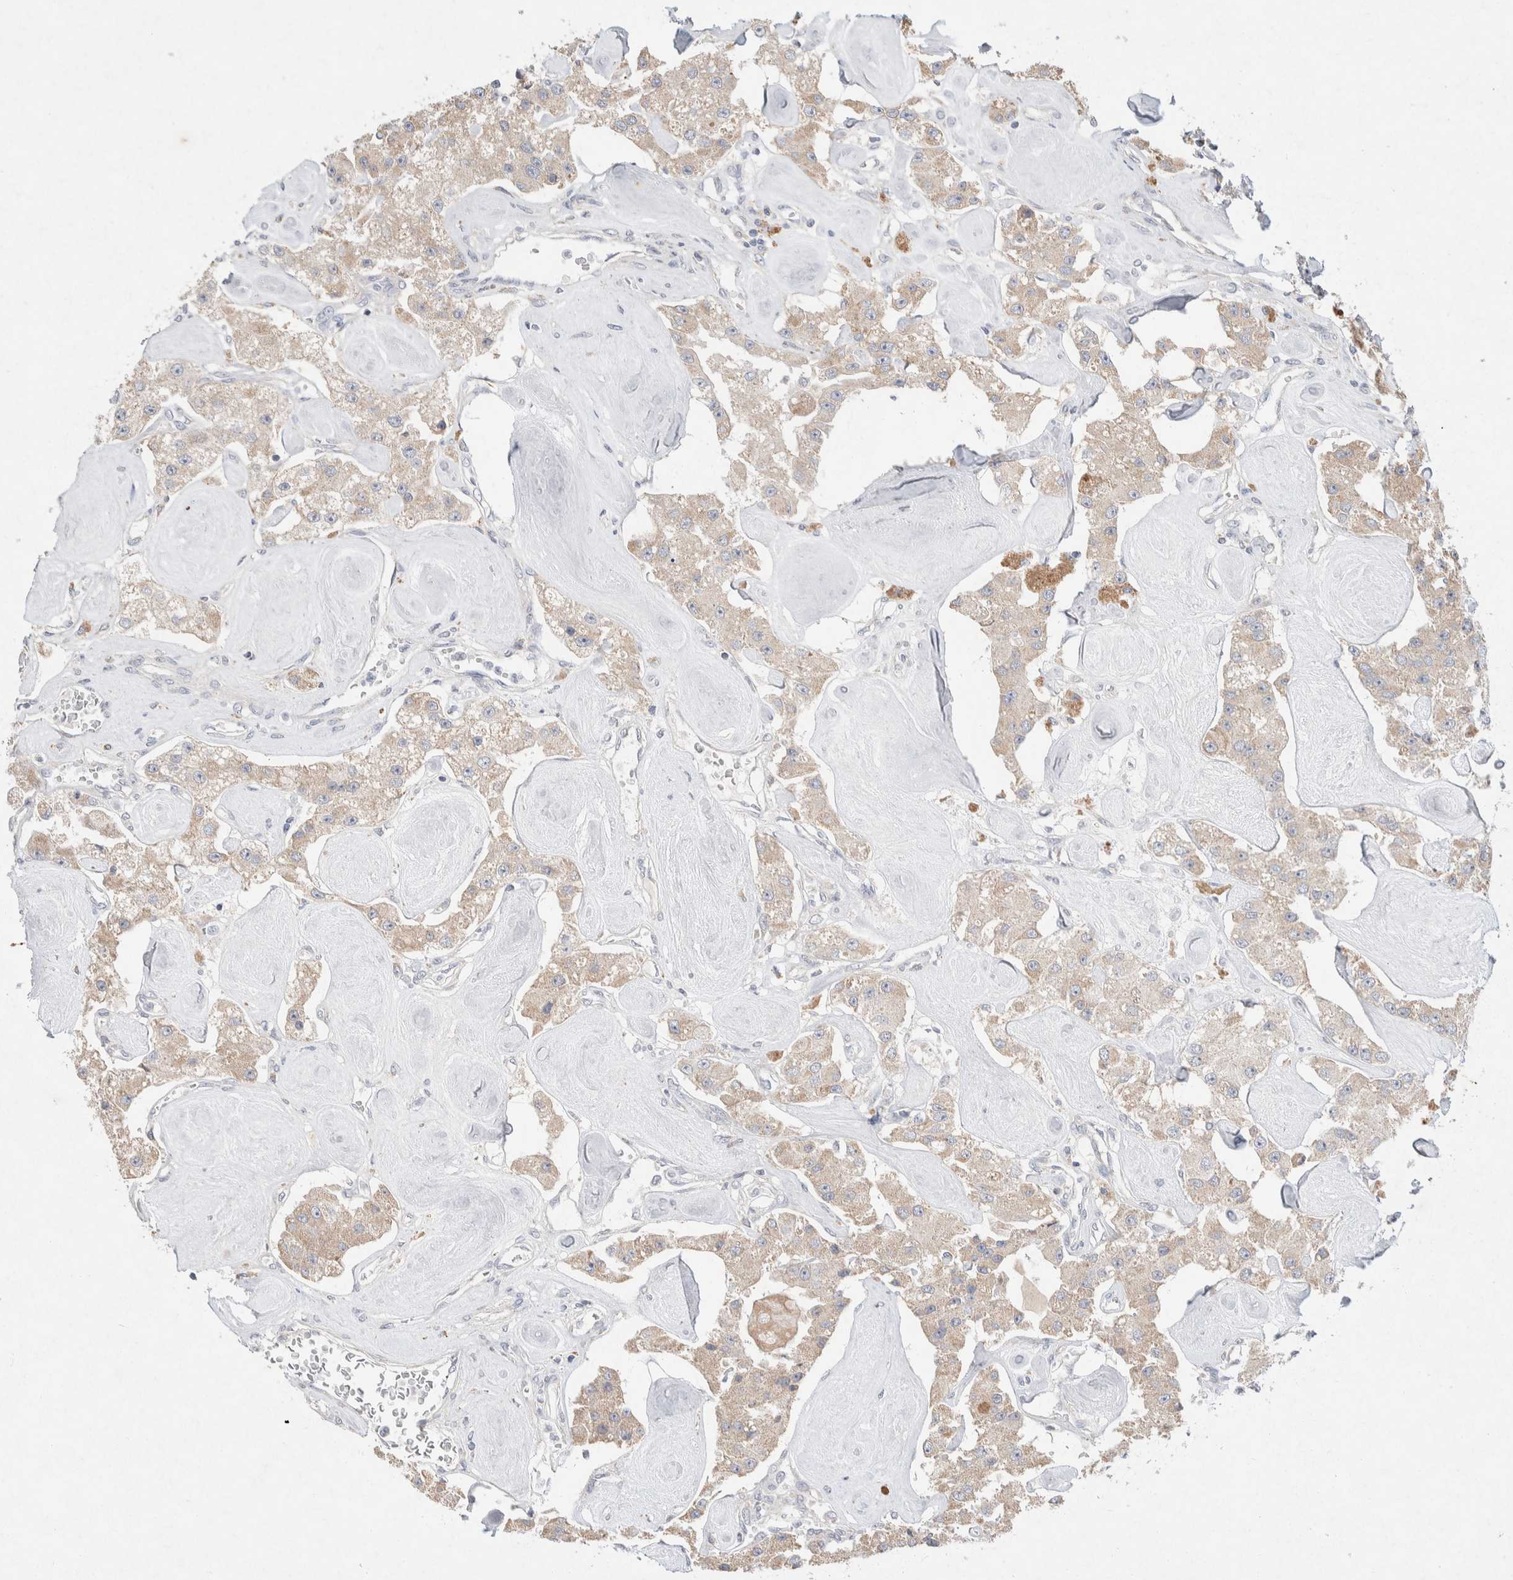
{"staining": {"intensity": "weak", "quantity": ">75%", "location": "cytoplasmic/membranous"}, "tissue": "carcinoid", "cell_type": "Tumor cells", "image_type": "cancer", "snomed": [{"axis": "morphology", "description": "Carcinoid, malignant, NOS"}, {"axis": "topography", "description": "Pancreas"}], "caption": "Weak cytoplasmic/membranous expression is appreciated in about >75% of tumor cells in carcinoid. The staining is performed using DAB brown chromogen to label protein expression. The nuclei are counter-stained blue using hematoxylin.", "gene": "CMTM4", "patient": {"sex": "male", "age": 41}}